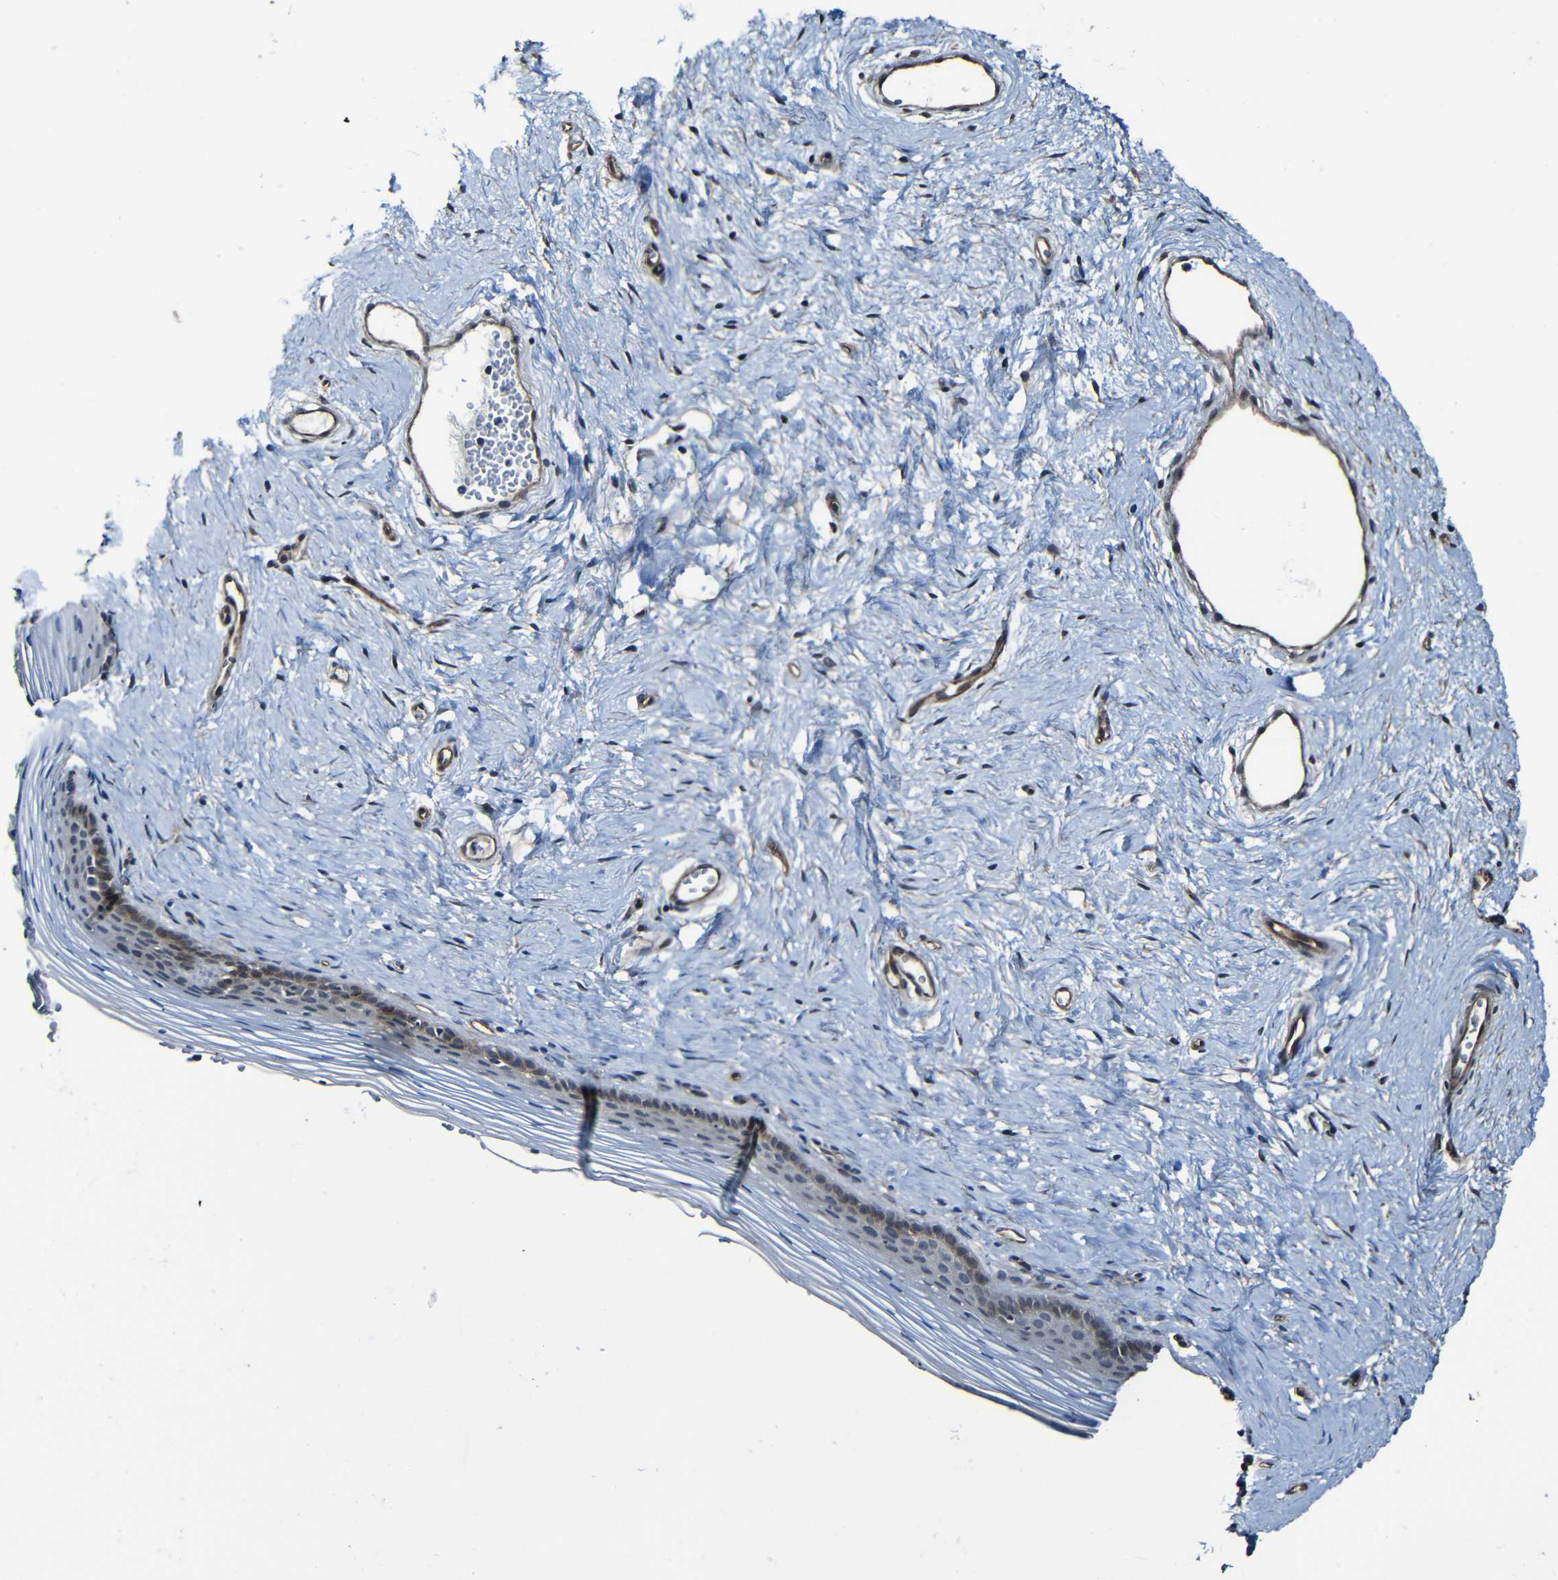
{"staining": {"intensity": "weak", "quantity": "<25%", "location": "cytoplasmic/membranous"}, "tissue": "vagina", "cell_type": "Squamous epithelial cells", "image_type": "normal", "snomed": [{"axis": "morphology", "description": "Normal tissue, NOS"}, {"axis": "topography", "description": "Vagina"}], "caption": "High power microscopy image of an immunohistochemistry image of benign vagina, revealing no significant expression in squamous epithelial cells. (DAB (3,3'-diaminobenzidine) immunohistochemistry, high magnification).", "gene": "LGR5", "patient": {"sex": "female", "age": 32}}